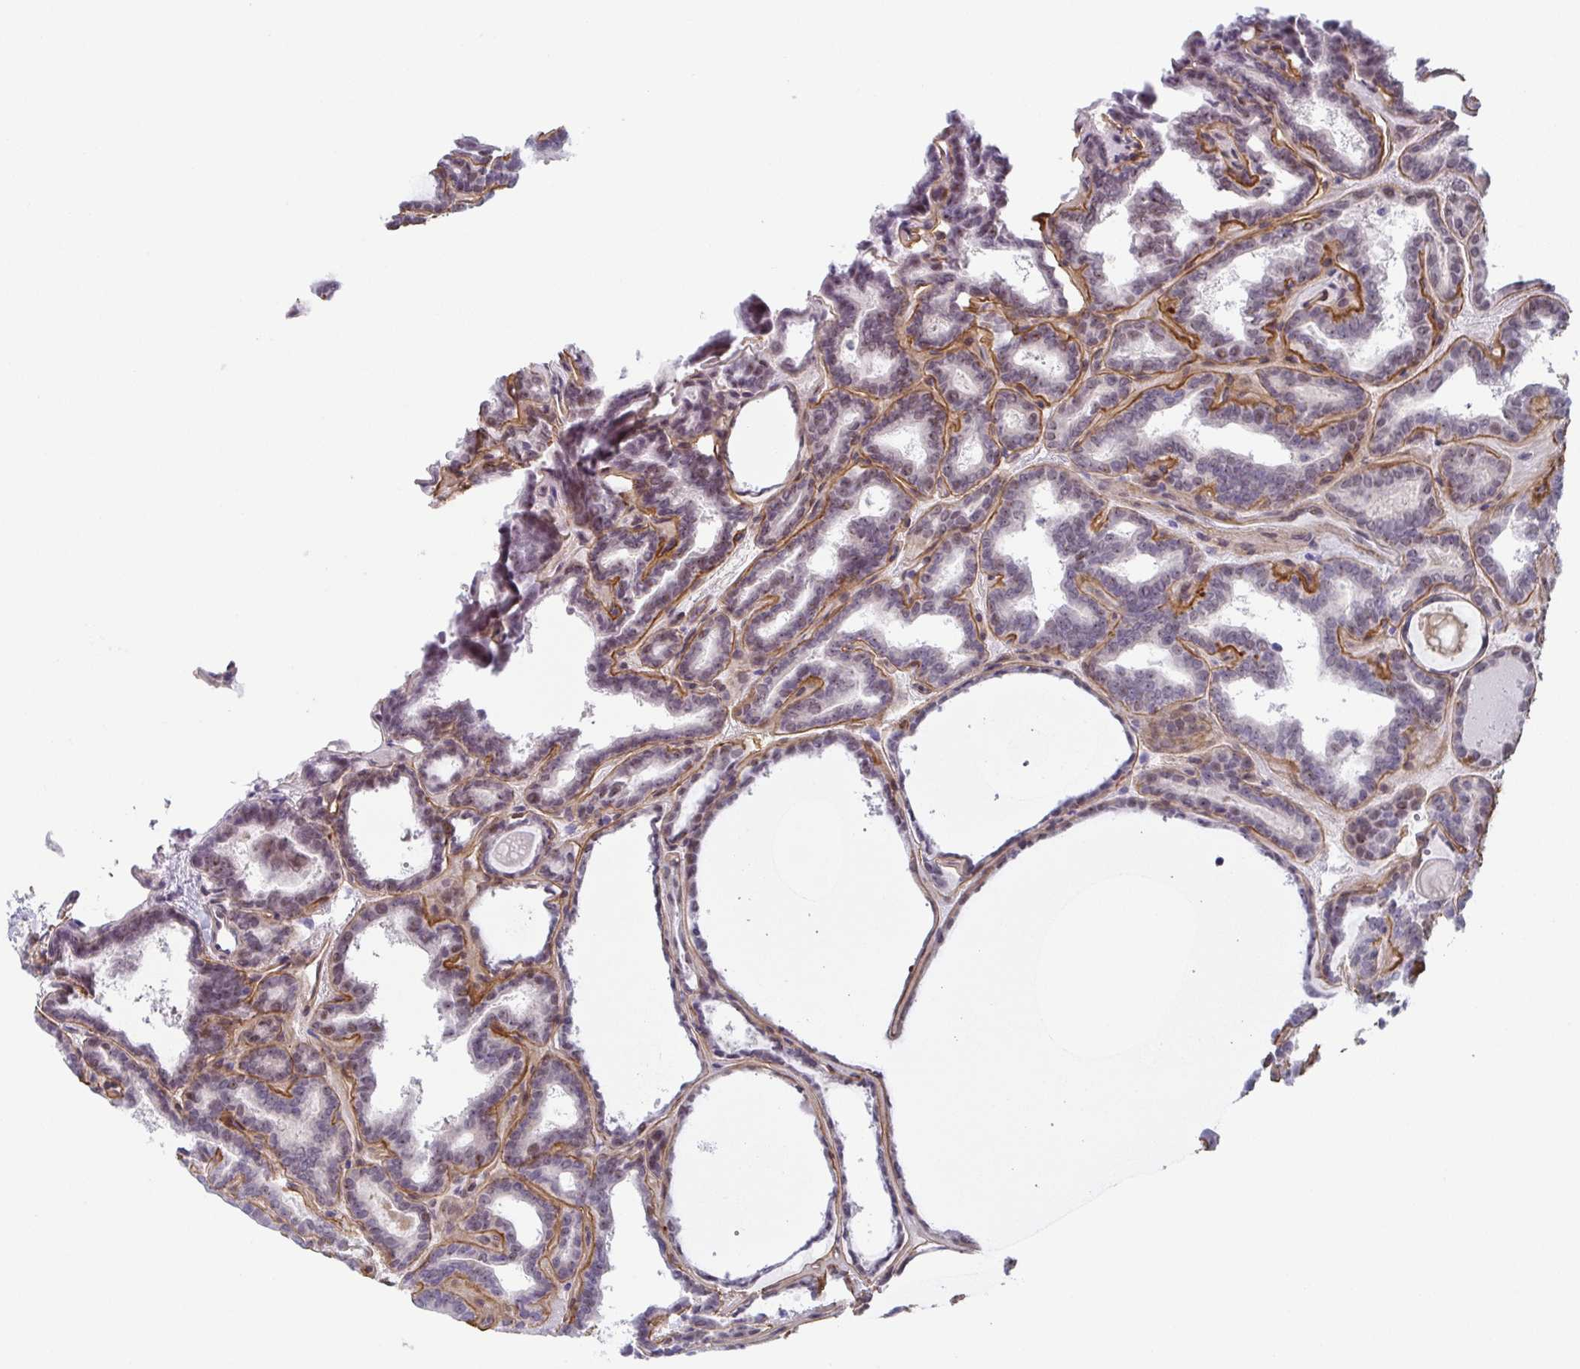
{"staining": {"intensity": "weak", "quantity": "<25%", "location": "nuclear"}, "tissue": "thyroid cancer", "cell_type": "Tumor cells", "image_type": "cancer", "snomed": [{"axis": "morphology", "description": "Papillary adenocarcinoma, NOS"}, {"axis": "topography", "description": "Thyroid gland"}], "caption": "There is no significant expression in tumor cells of thyroid cancer (papillary adenocarcinoma).", "gene": "EXOSC7", "patient": {"sex": "female", "age": 46}}